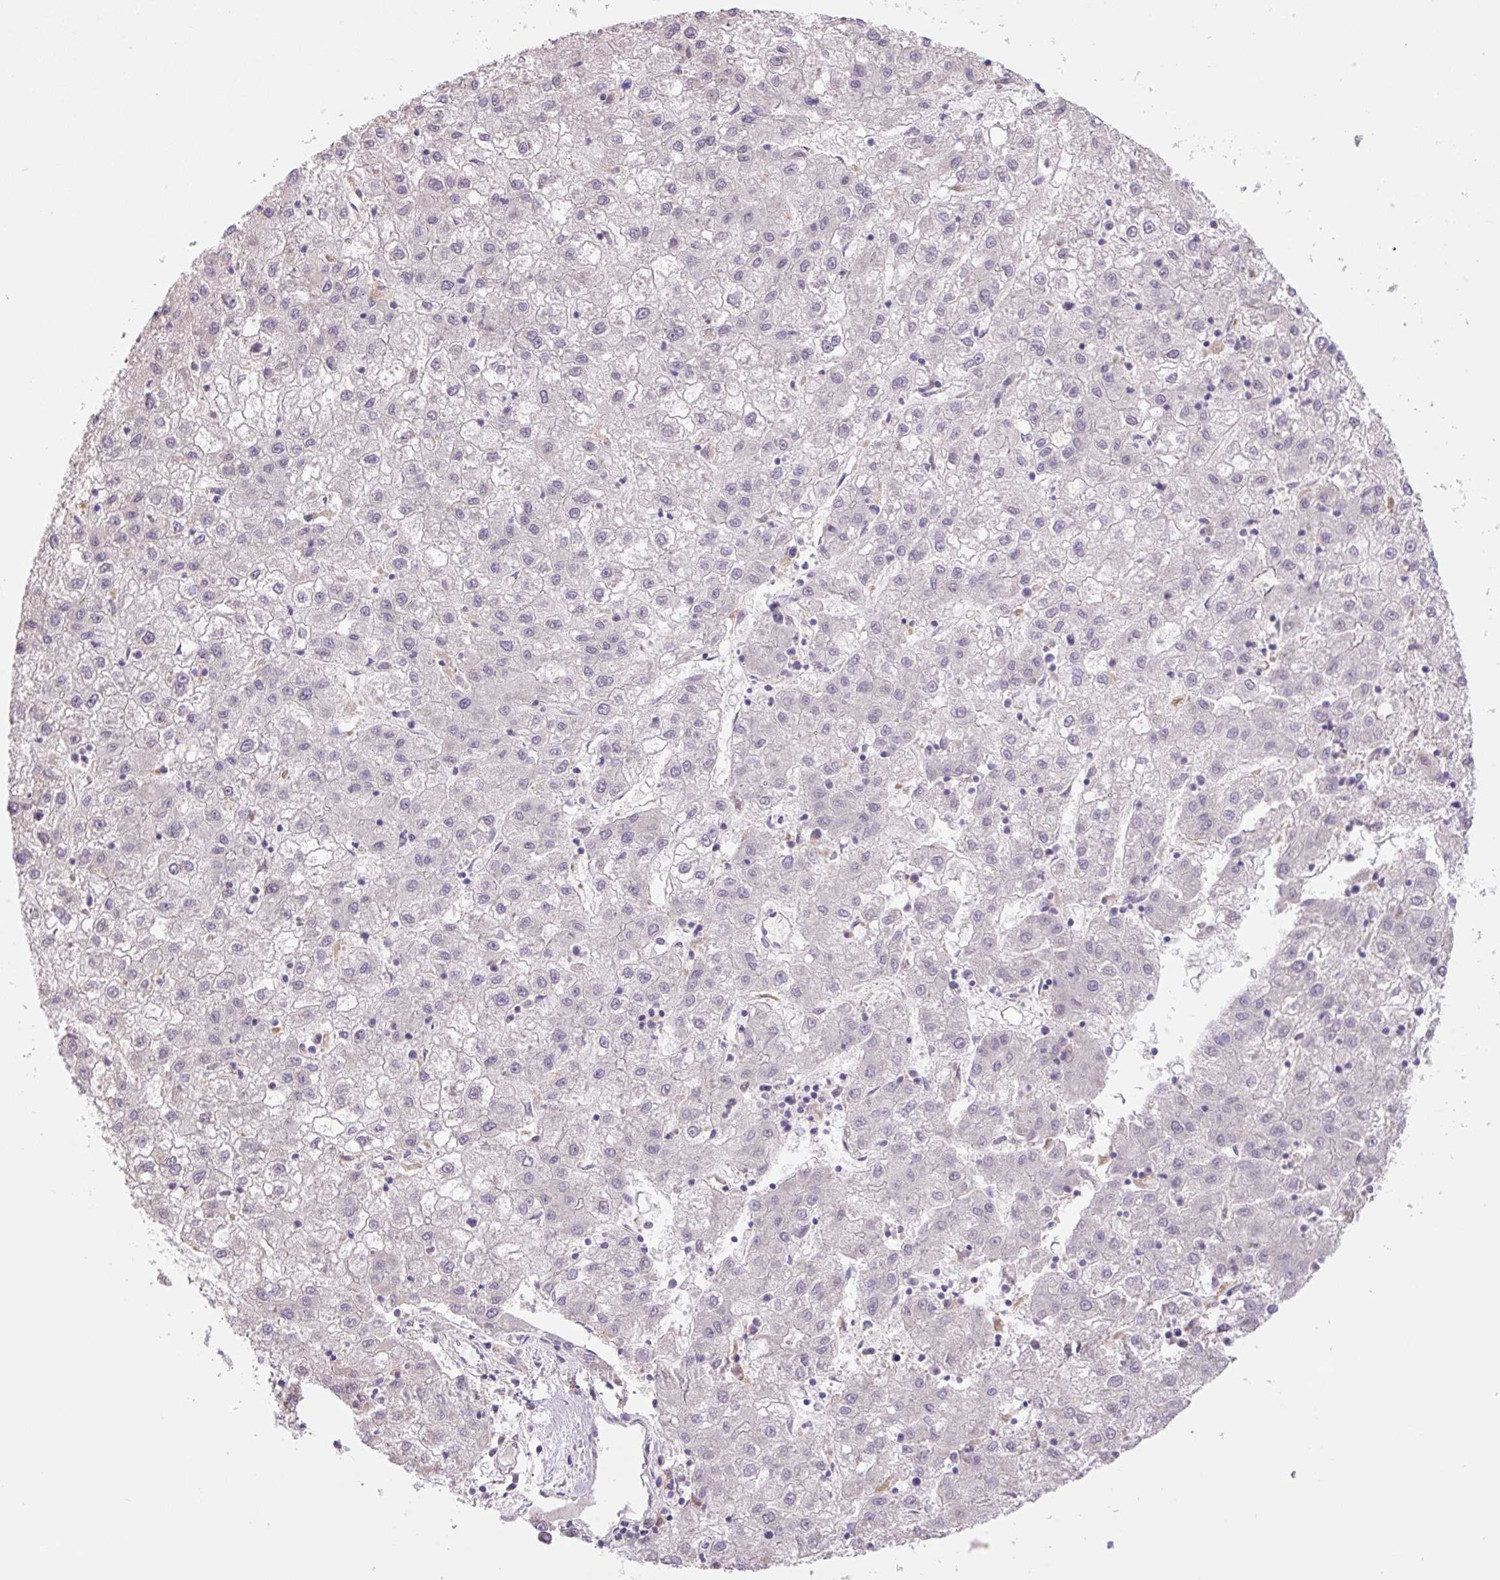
{"staining": {"intensity": "negative", "quantity": "none", "location": "none"}, "tissue": "liver cancer", "cell_type": "Tumor cells", "image_type": "cancer", "snomed": [{"axis": "morphology", "description": "Carcinoma, Hepatocellular, NOS"}, {"axis": "topography", "description": "Liver"}], "caption": "Liver cancer (hepatocellular carcinoma) was stained to show a protein in brown. There is no significant expression in tumor cells.", "gene": "PLA2G4A", "patient": {"sex": "male", "age": 72}}